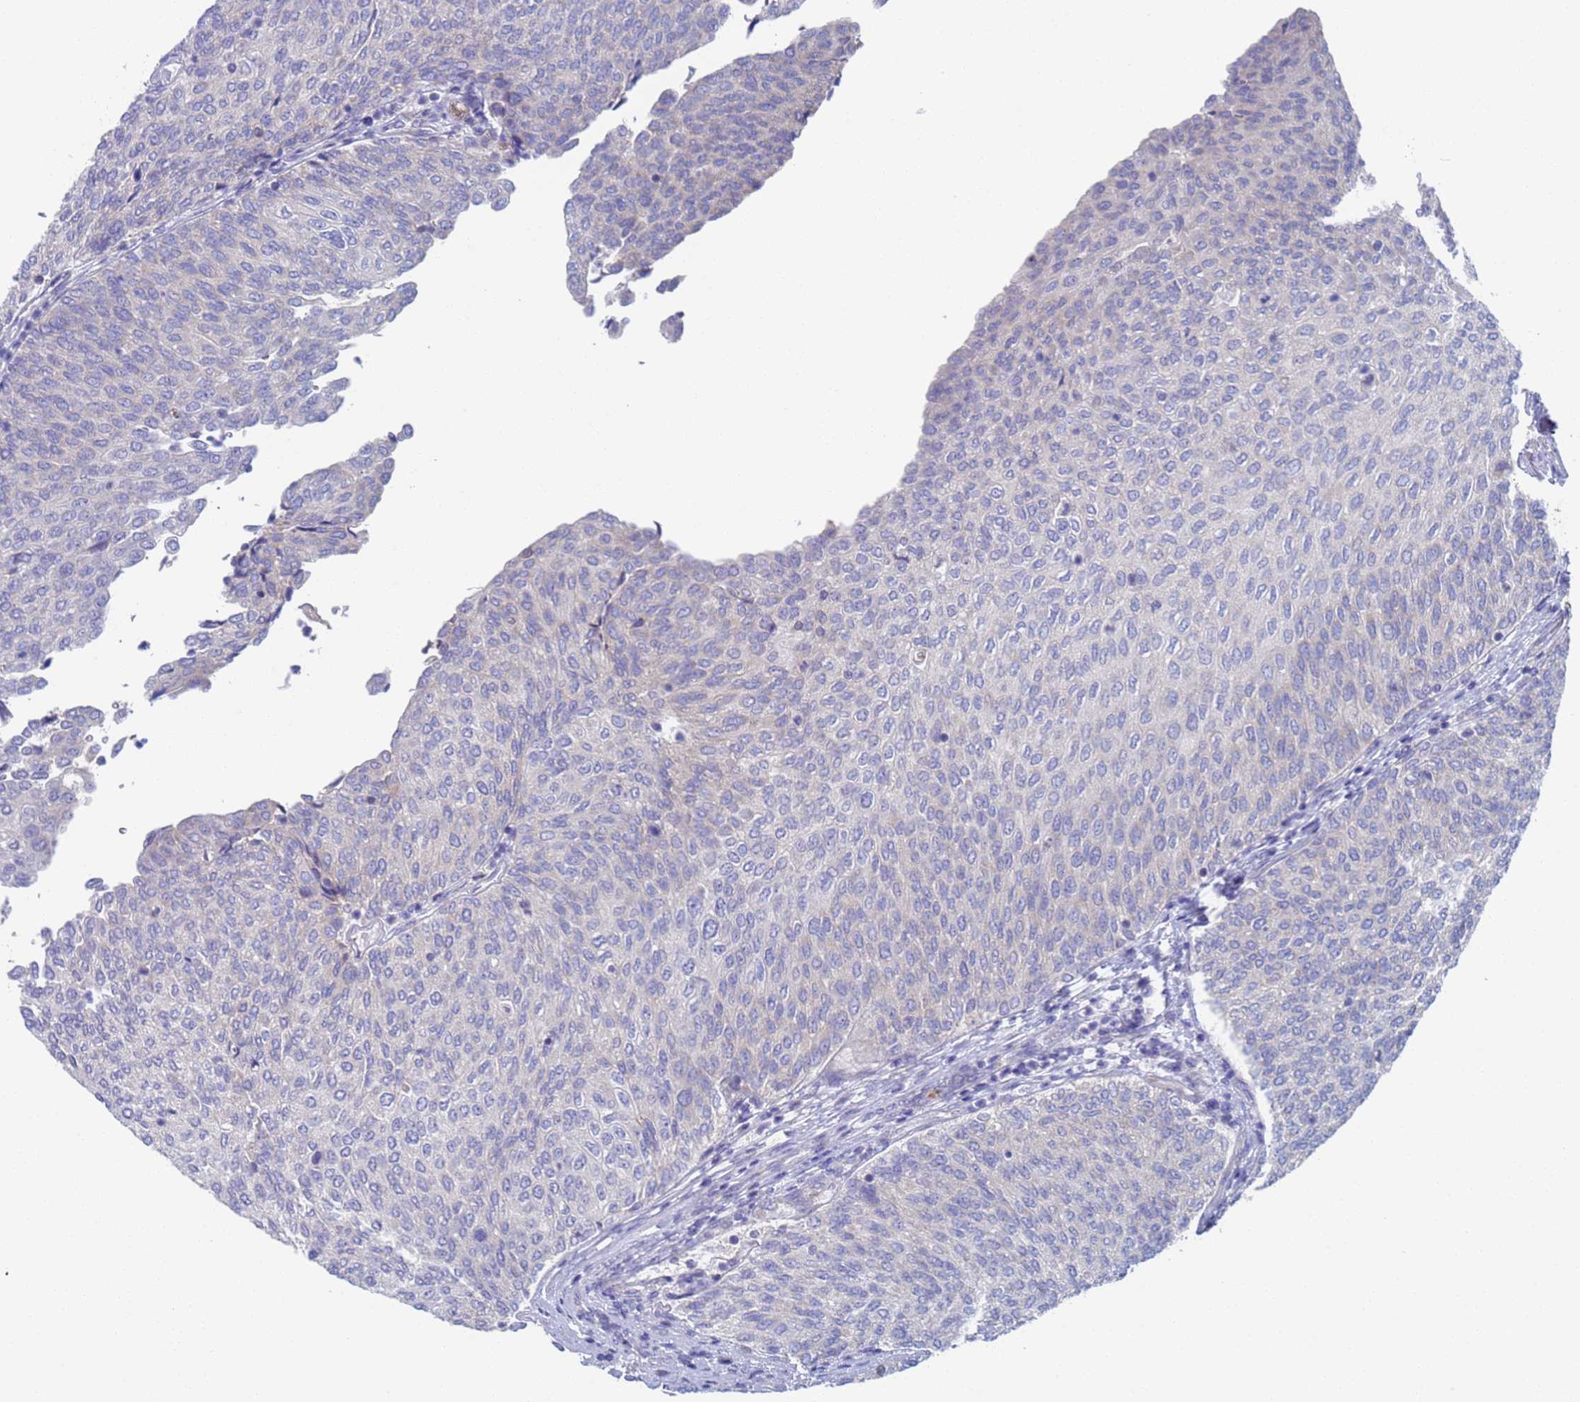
{"staining": {"intensity": "negative", "quantity": "none", "location": "none"}, "tissue": "urothelial cancer", "cell_type": "Tumor cells", "image_type": "cancer", "snomed": [{"axis": "morphology", "description": "Urothelial carcinoma, Low grade"}, {"axis": "topography", "description": "Urinary bladder"}], "caption": "DAB immunohistochemical staining of human urothelial carcinoma (low-grade) demonstrates no significant positivity in tumor cells.", "gene": "PET117", "patient": {"sex": "female", "age": 79}}